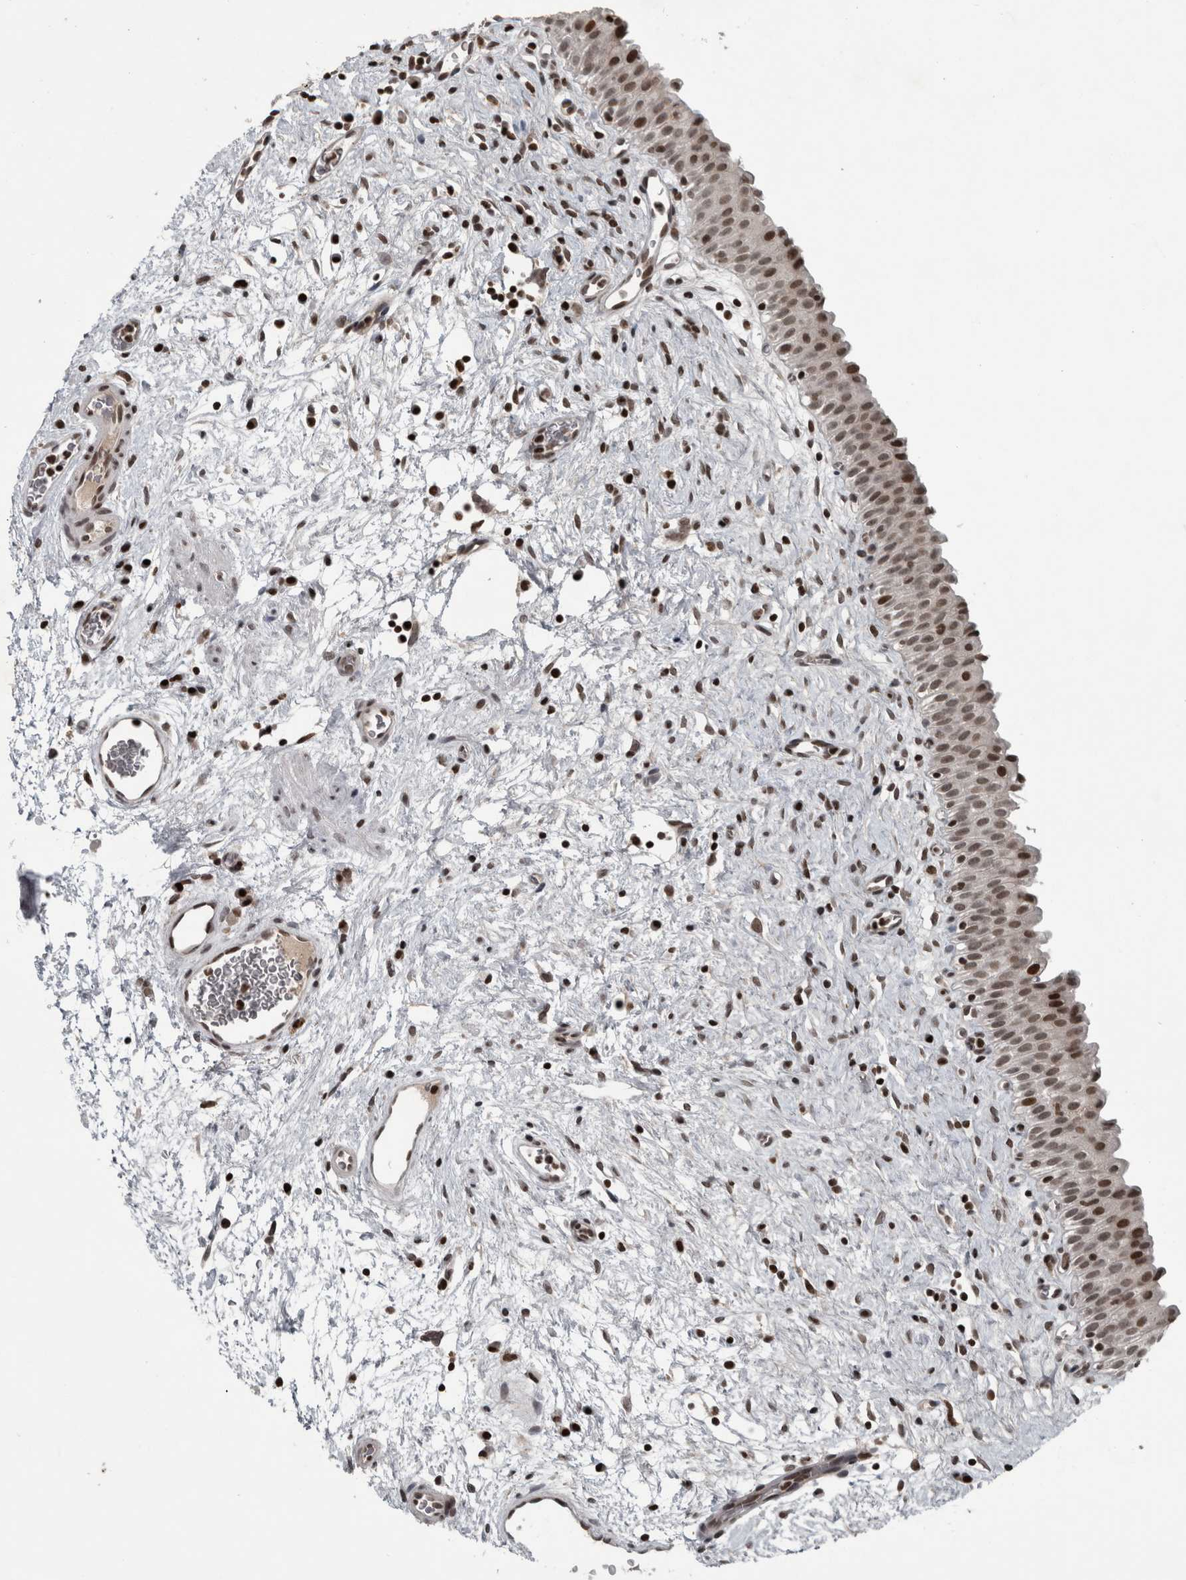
{"staining": {"intensity": "moderate", "quantity": ">75%", "location": "nuclear"}, "tissue": "urinary bladder", "cell_type": "Urothelial cells", "image_type": "normal", "snomed": [{"axis": "morphology", "description": "Normal tissue, NOS"}, {"axis": "topography", "description": "Urinary bladder"}], "caption": "Protein staining reveals moderate nuclear positivity in approximately >75% of urothelial cells in unremarkable urinary bladder.", "gene": "UNC50", "patient": {"sex": "male", "age": 82}}